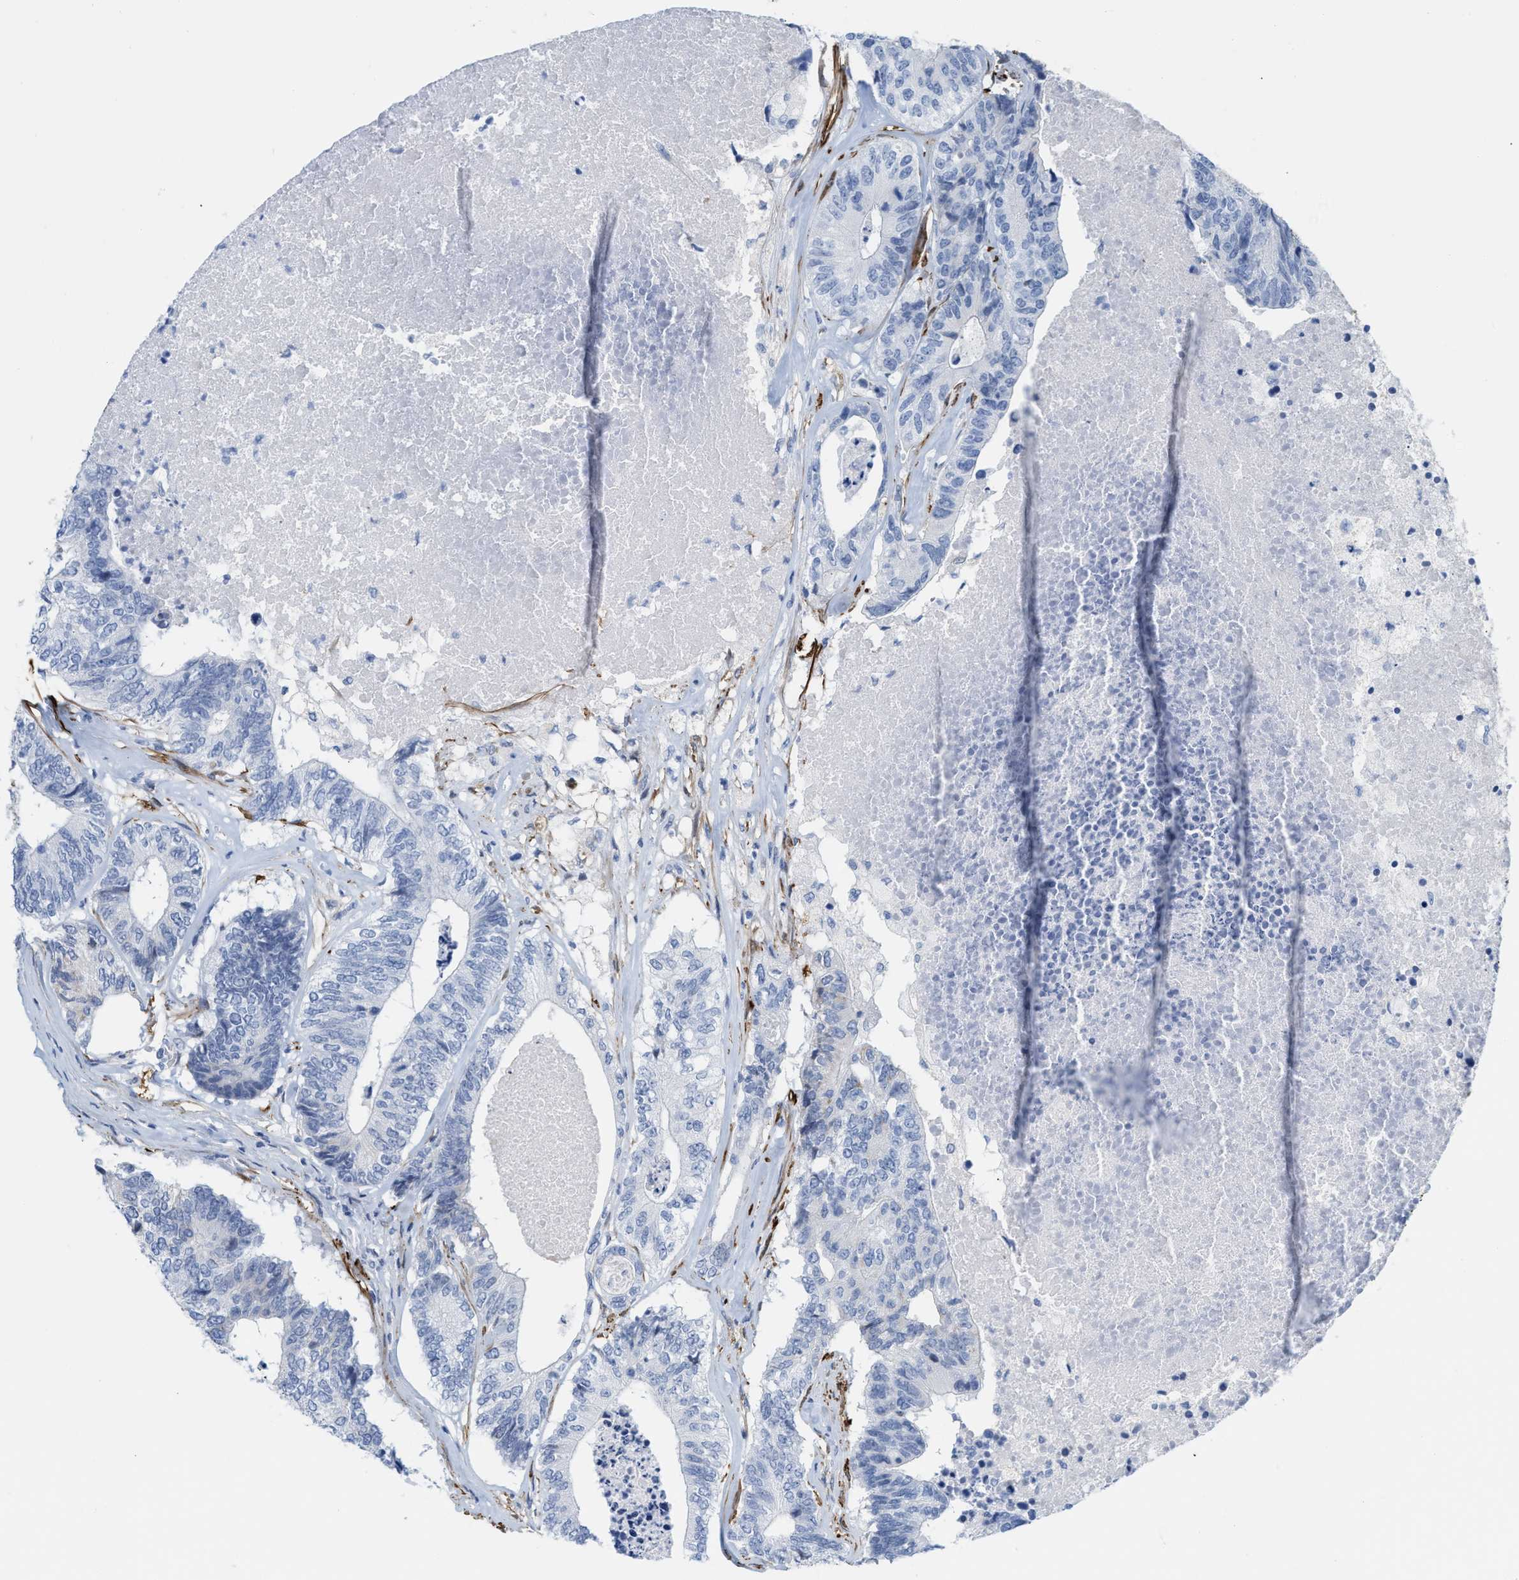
{"staining": {"intensity": "negative", "quantity": "none", "location": "none"}, "tissue": "colorectal cancer", "cell_type": "Tumor cells", "image_type": "cancer", "snomed": [{"axis": "morphology", "description": "Adenocarcinoma, NOS"}, {"axis": "topography", "description": "Colon"}], "caption": "Photomicrograph shows no significant protein expression in tumor cells of colorectal cancer.", "gene": "TAGLN", "patient": {"sex": "female", "age": 67}}